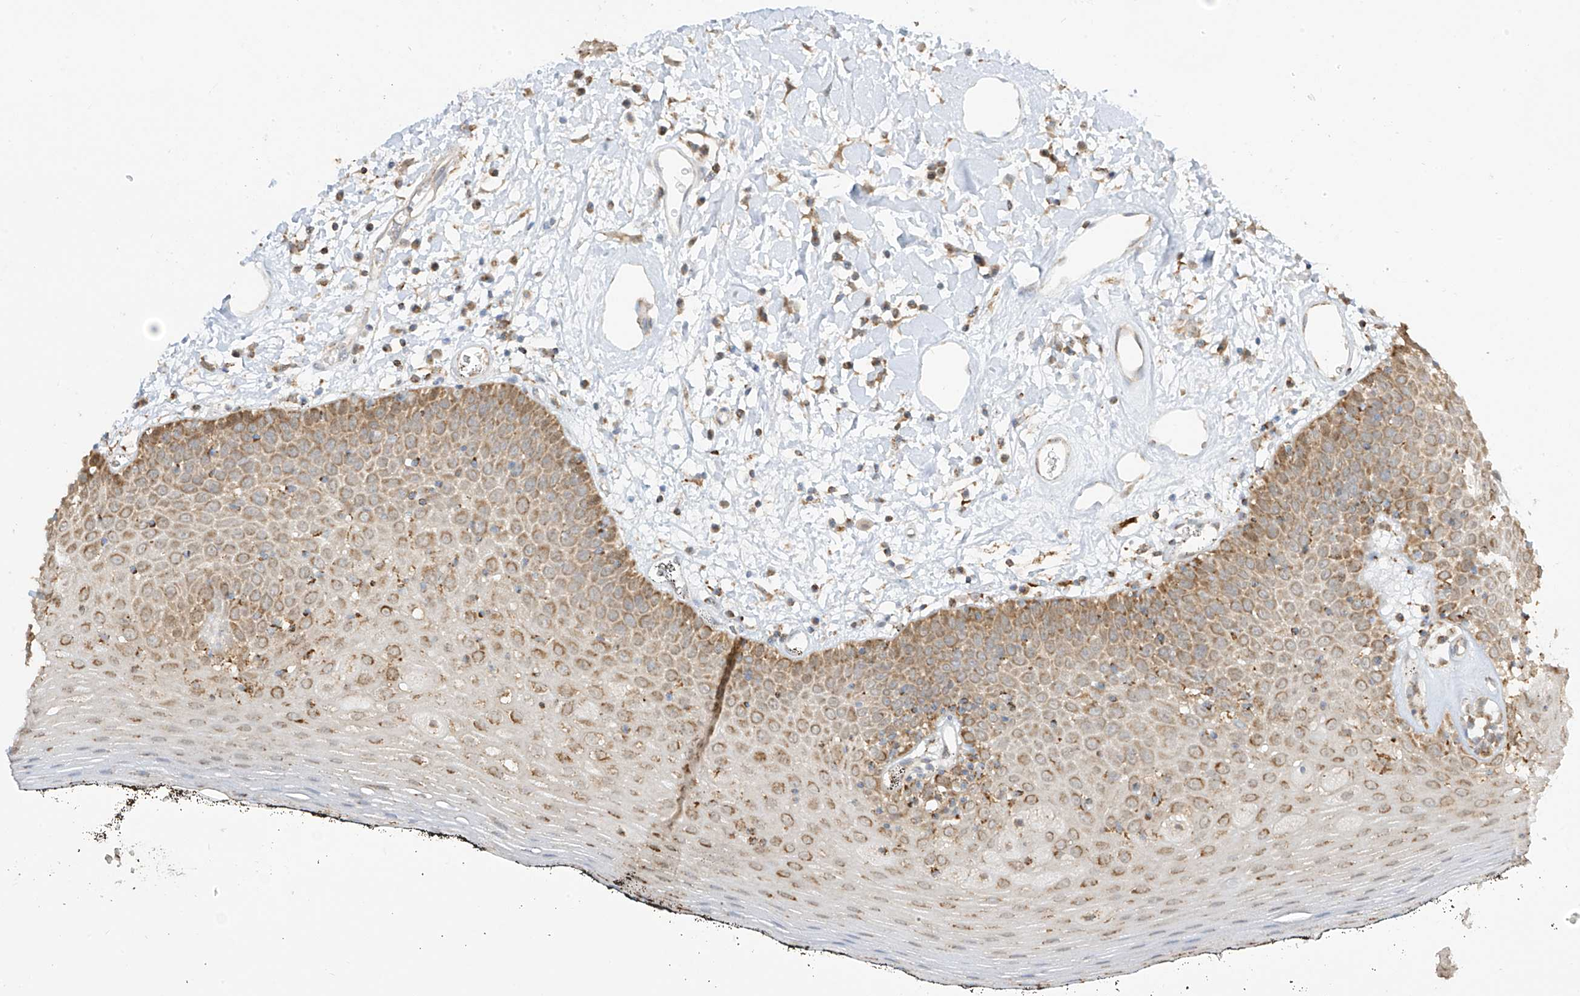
{"staining": {"intensity": "moderate", "quantity": "25%-75%", "location": "cytoplasmic/membranous"}, "tissue": "oral mucosa", "cell_type": "Squamous epithelial cells", "image_type": "normal", "snomed": [{"axis": "morphology", "description": "Normal tissue, NOS"}, {"axis": "topography", "description": "Oral tissue"}], "caption": "Immunohistochemical staining of benign oral mucosa reveals medium levels of moderate cytoplasmic/membranous staining in approximately 25%-75% of squamous epithelial cells. The staining was performed using DAB, with brown indicating positive protein expression. Nuclei are stained blue with hematoxylin.", "gene": "ETHE1", "patient": {"sex": "male", "age": 74}}